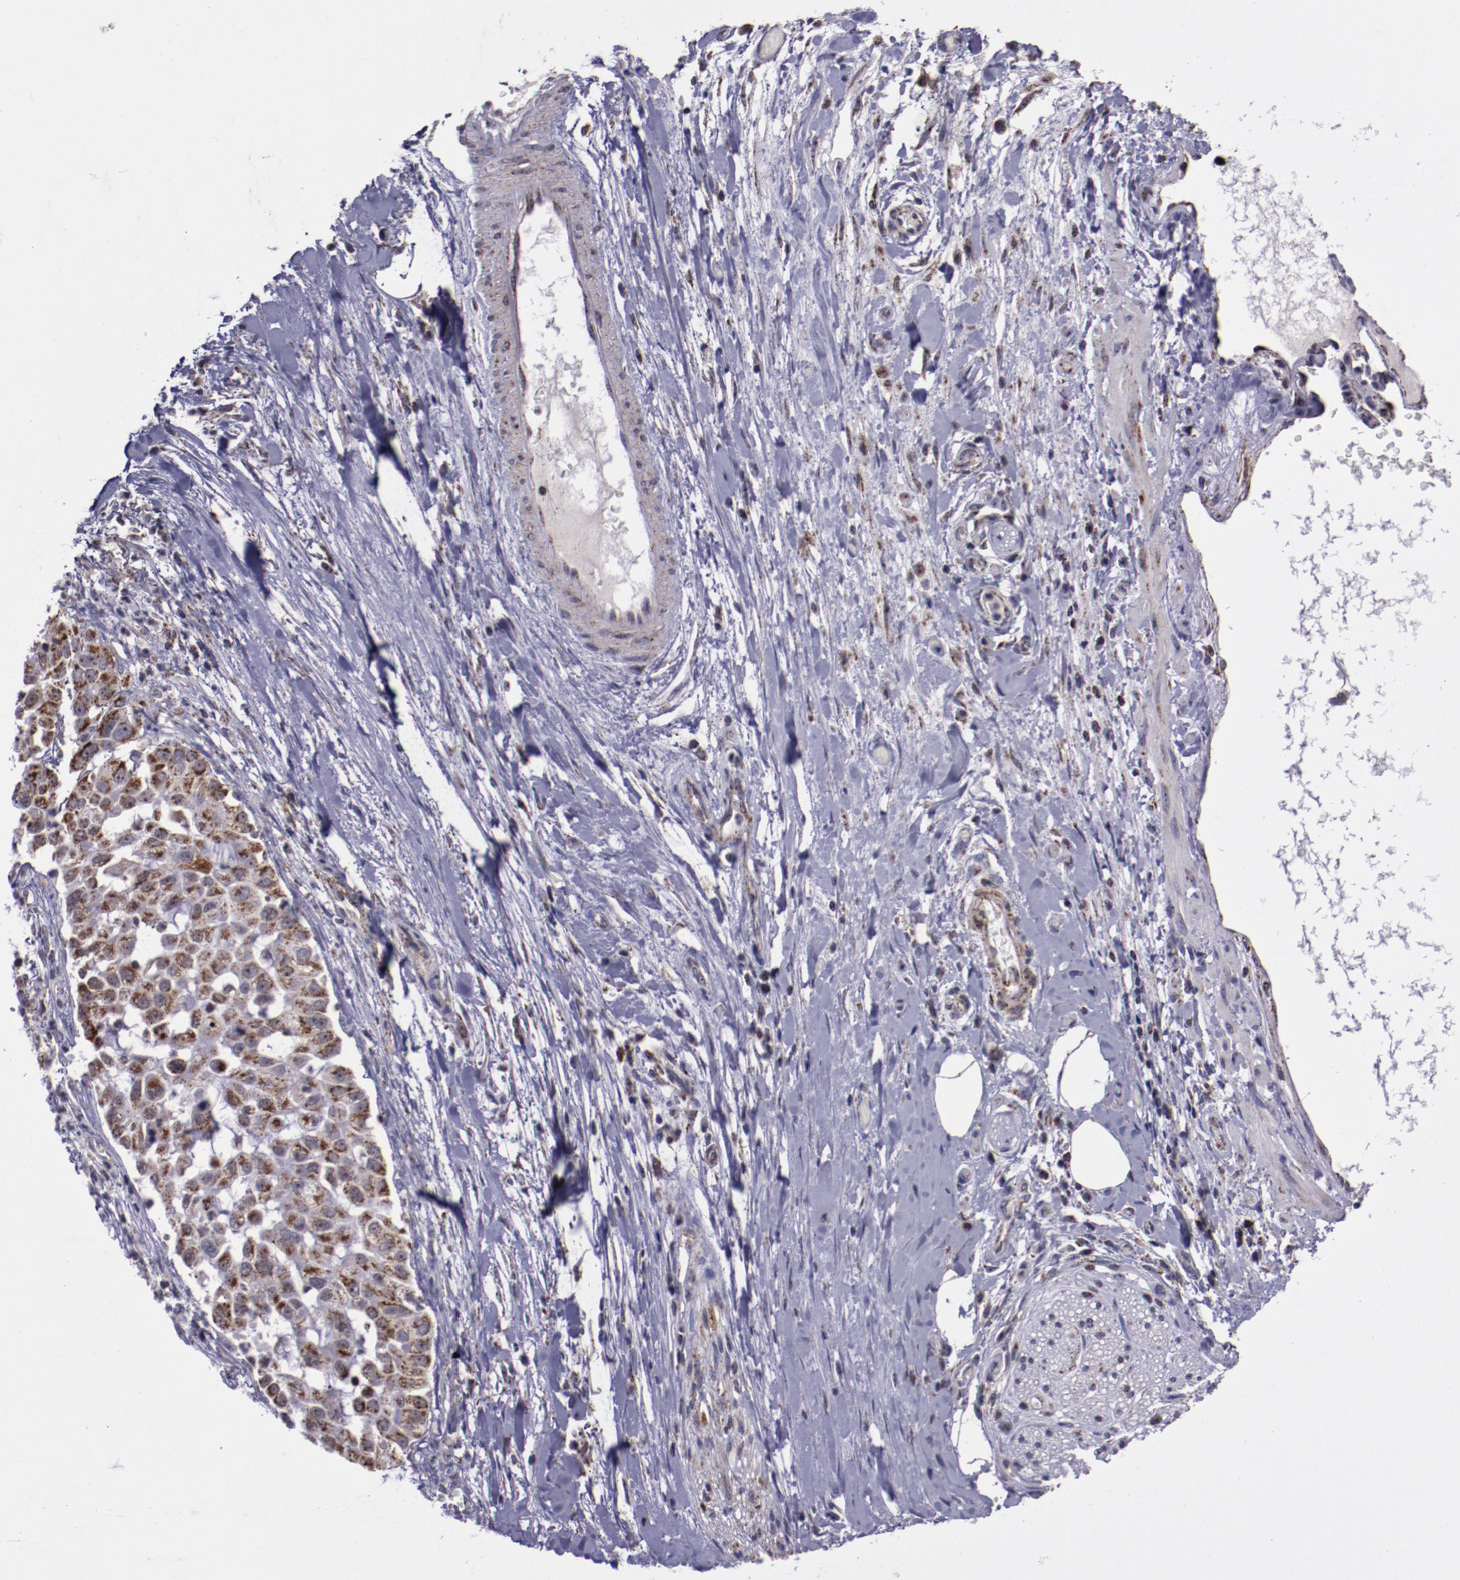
{"staining": {"intensity": "moderate", "quantity": ">75%", "location": "cytoplasmic/membranous"}, "tissue": "pancreatic cancer", "cell_type": "Tumor cells", "image_type": "cancer", "snomed": [{"axis": "morphology", "description": "Adenocarcinoma, NOS"}, {"axis": "topography", "description": "Pancreas"}], "caption": "The photomicrograph displays immunohistochemical staining of pancreatic cancer. There is moderate cytoplasmic/membranous staining is present in about >75% of tumor cells.", "gene": "LONP1", "patient": {"sex": "female", "age": 52}}